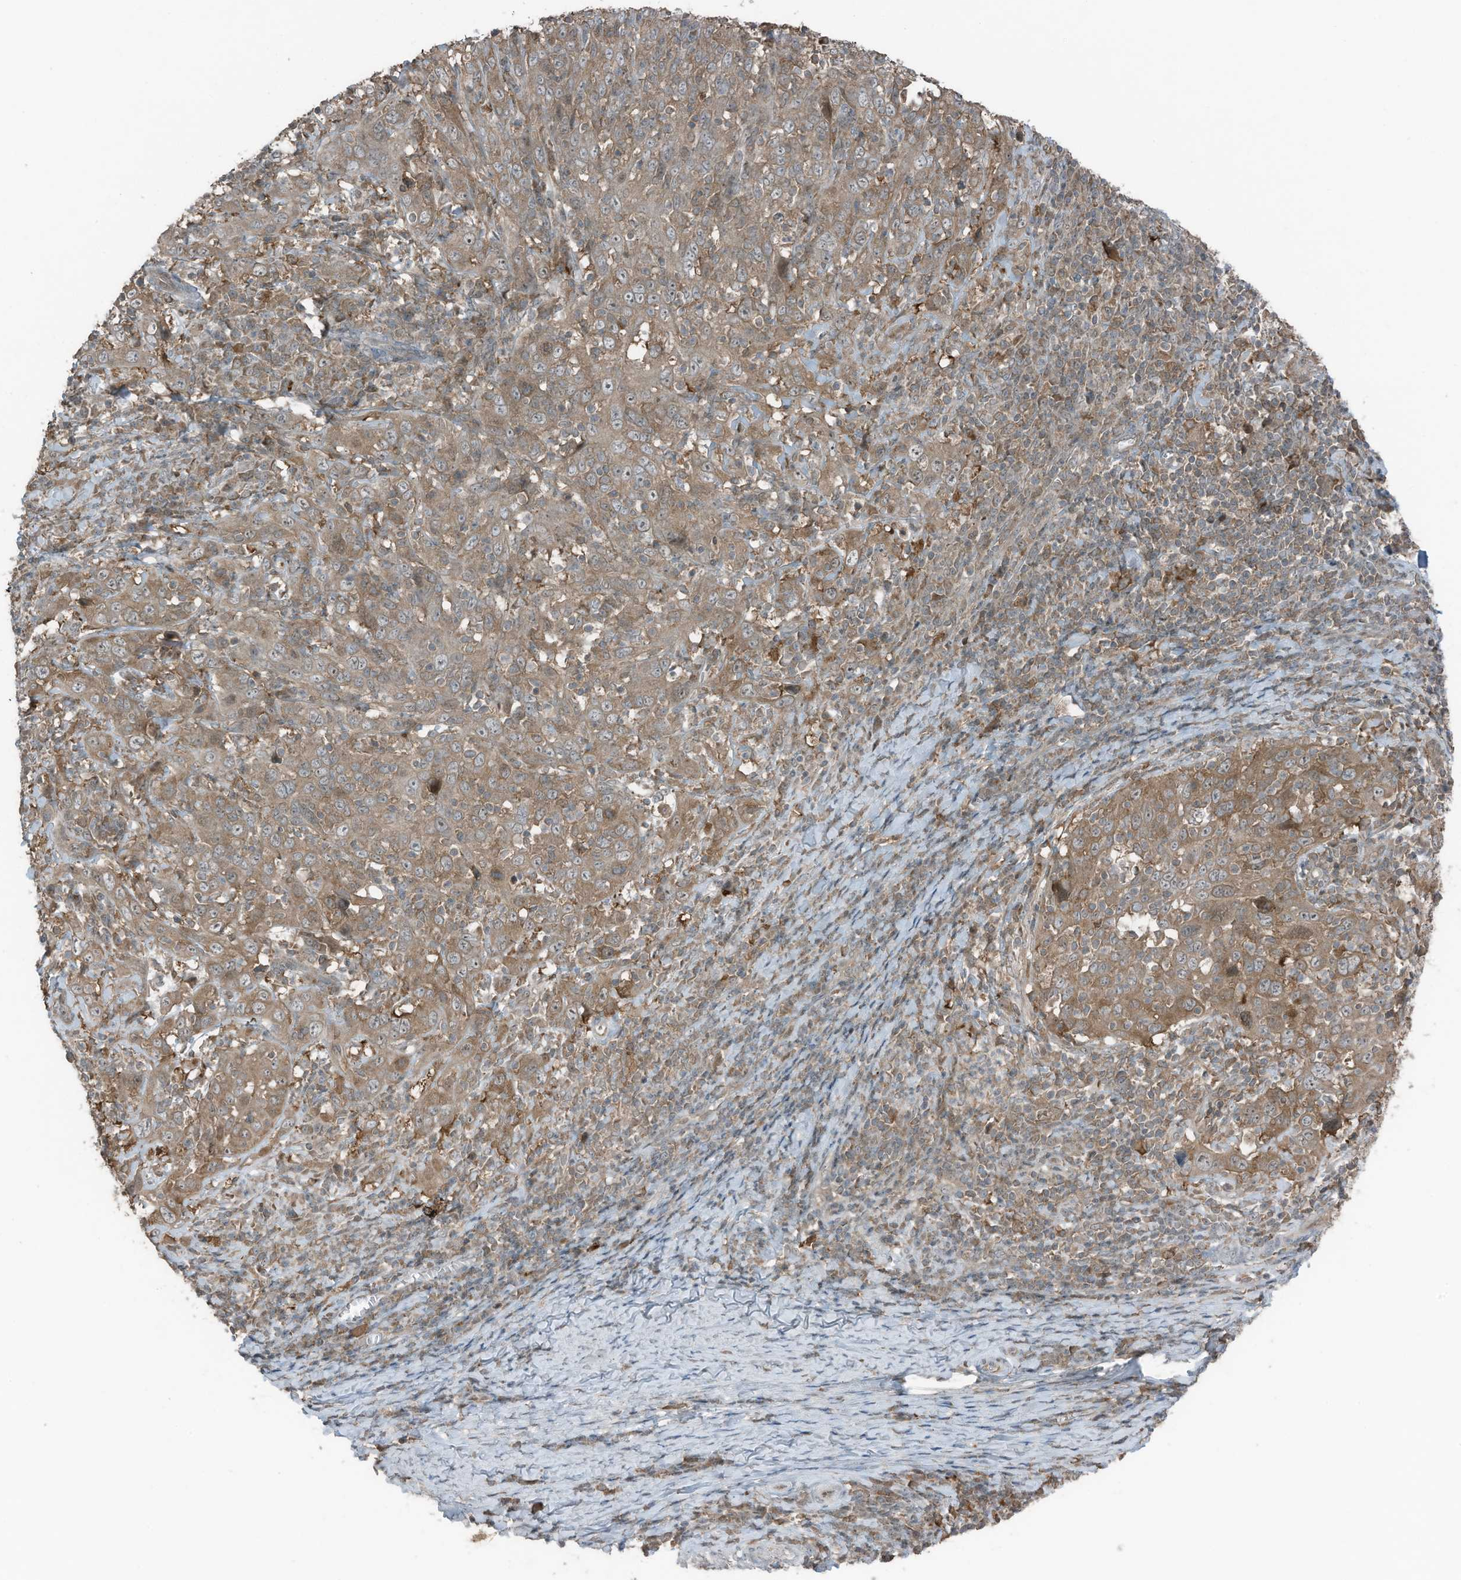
{"staining": {"intensity": "moderate", "quantity": ">75%", "location": "cytoplasmic/membranous"}, "tissue": "cervical cancer", "cell_type": "Tumor cells", "image_type": "cancer", "snomed": [{"axis": "morphology", "description": "Squamous cell carcinoma, NOS"}, {"axis": "topography", "description": "Cervix"}], "caption": "High-power microscopy captured an IHC micrograph of squamous cell carcinoma (cervical), revealing moderate cytoplasmic/membranous positivity in approximately >75% of tumor cells.", "gene": "TXNDC9", "patient": {"sex": "female", "age": 46}}